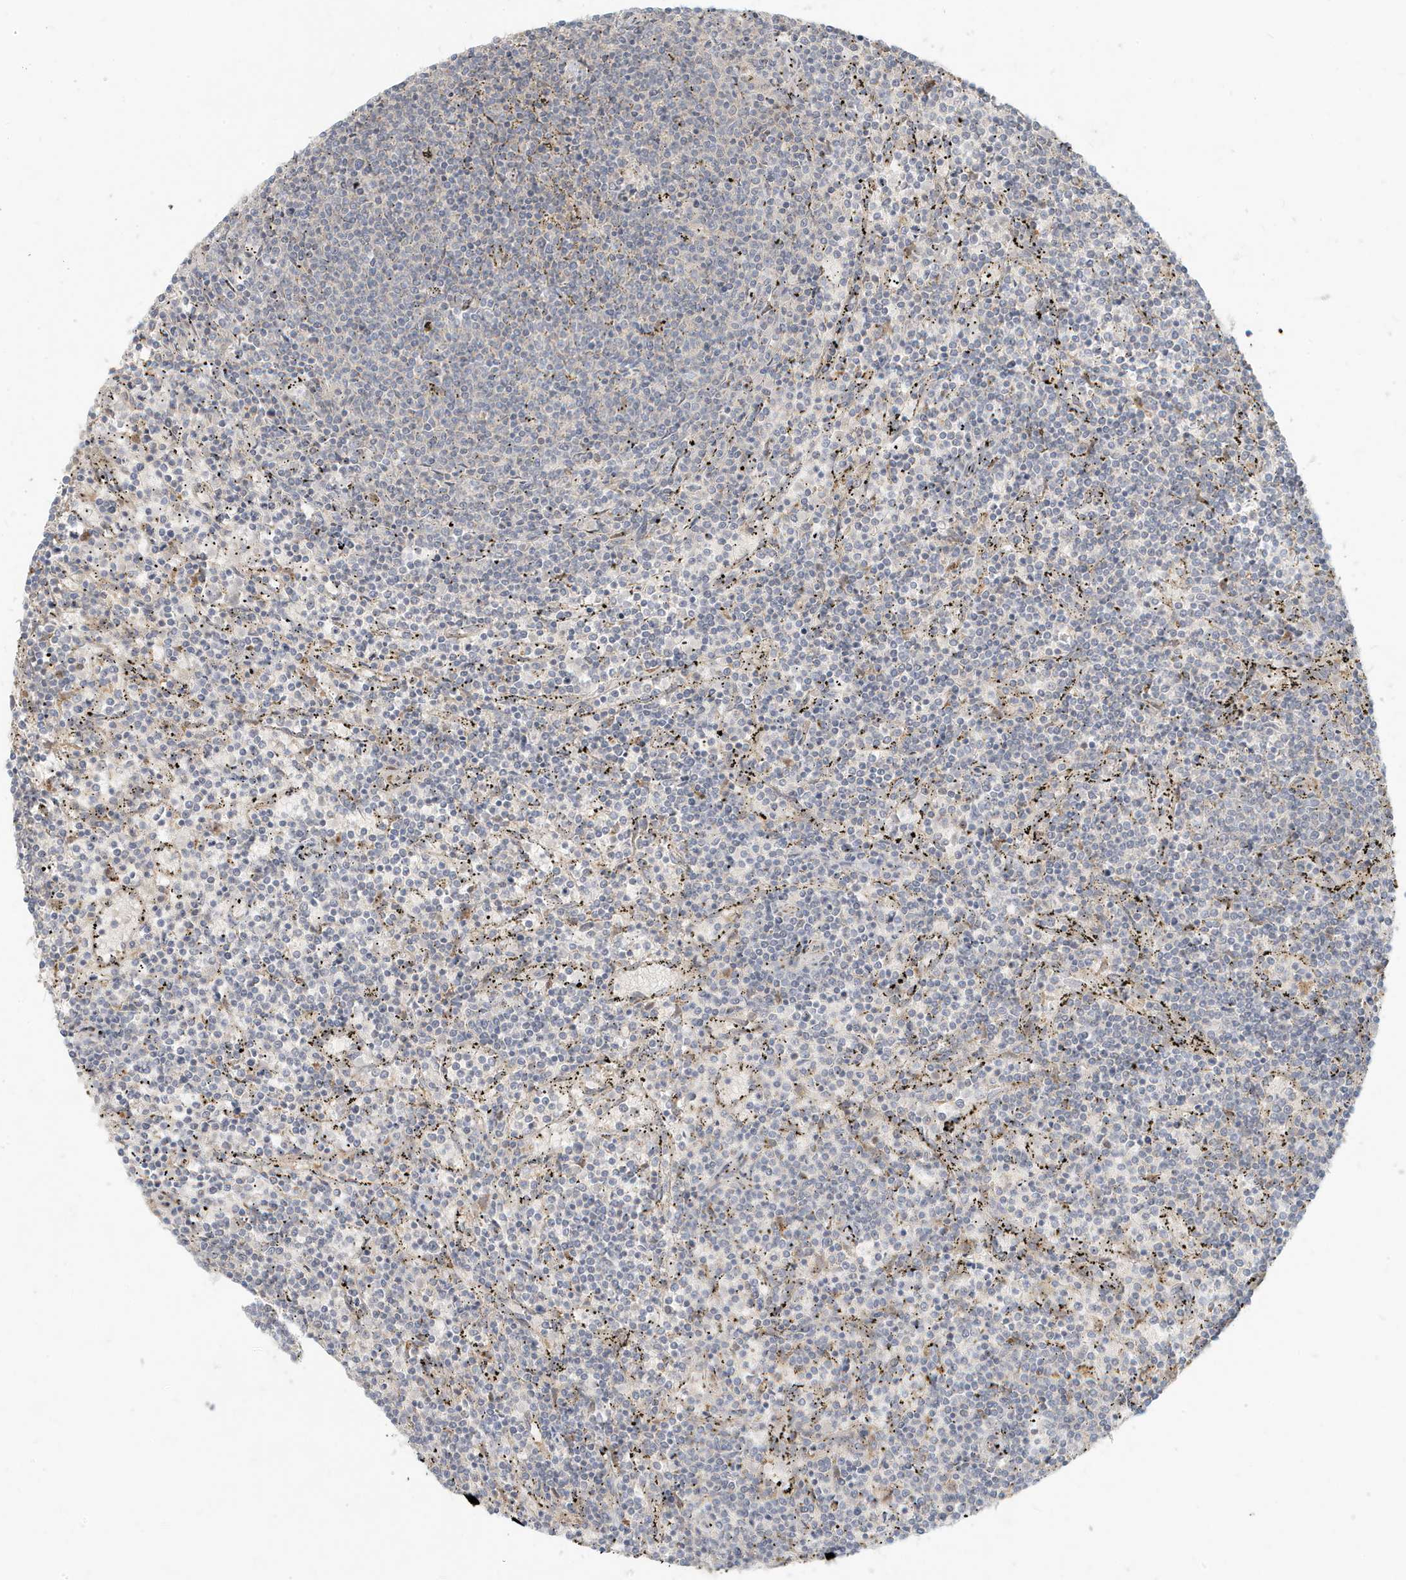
{"staining": {"intensity": "negative", "quantity": "none", "location": "none"}, "tissue": "lymphoma", "cell_type": "Tumor cells", "image_type": "cancer", "snomed": [{"axis": "morphology", "description": "Malignant lymphoma, non-Hodgkin's type, Low grade"}, {"axis": "topography", "description": "Spleen"}], "caption": "The immunohistochemistry (IHC) micrograph has no significant positivity in tumor cells of malignant lymphoma, non-Hodgkin's type (low-grade) tissue.", "gene": "MCOLN1", "patient": {"sex": "female", "age": 50}}